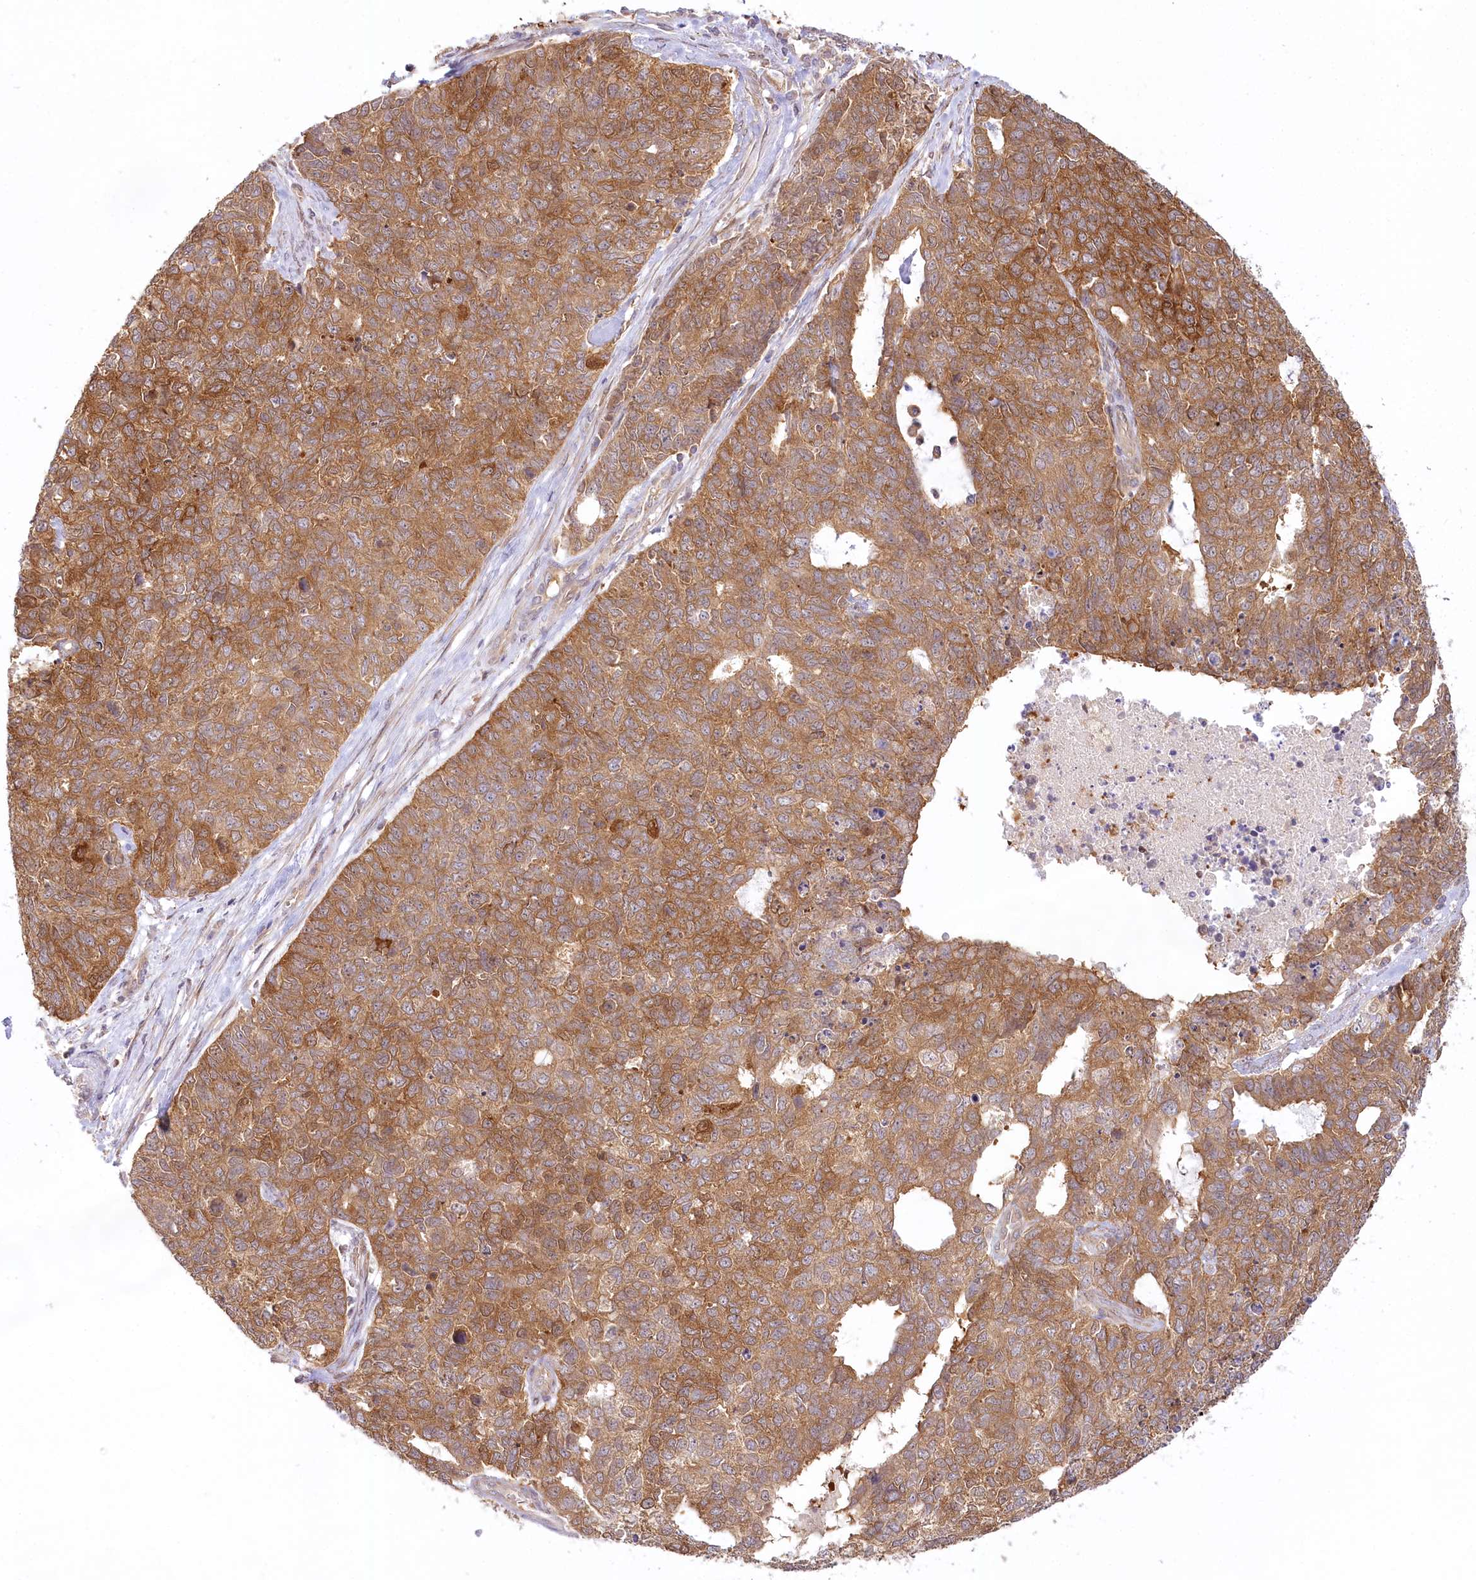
{"staining": {"intensity": "moderate", "quantity": ">75%", "location": "cytoplasmic/membranous"}, "tissue": "cervical cancer", "cell_type": "Tumor cells", "image_type": "cancer", "snomed": [{"axis": "morphology", "description": "Squamous cell carcinoma, NOS"}, {"axis": "topography", "description": "Cervix"}], "caption": "Tumor cells reveal medium levels of moderate cytoplasmic/membranous positivity in about >75% of cells in human cervical cancer (squamous cell carcinoma).", "gene": "INPP4B", "patient": {"sex": "female", "age": 63}}